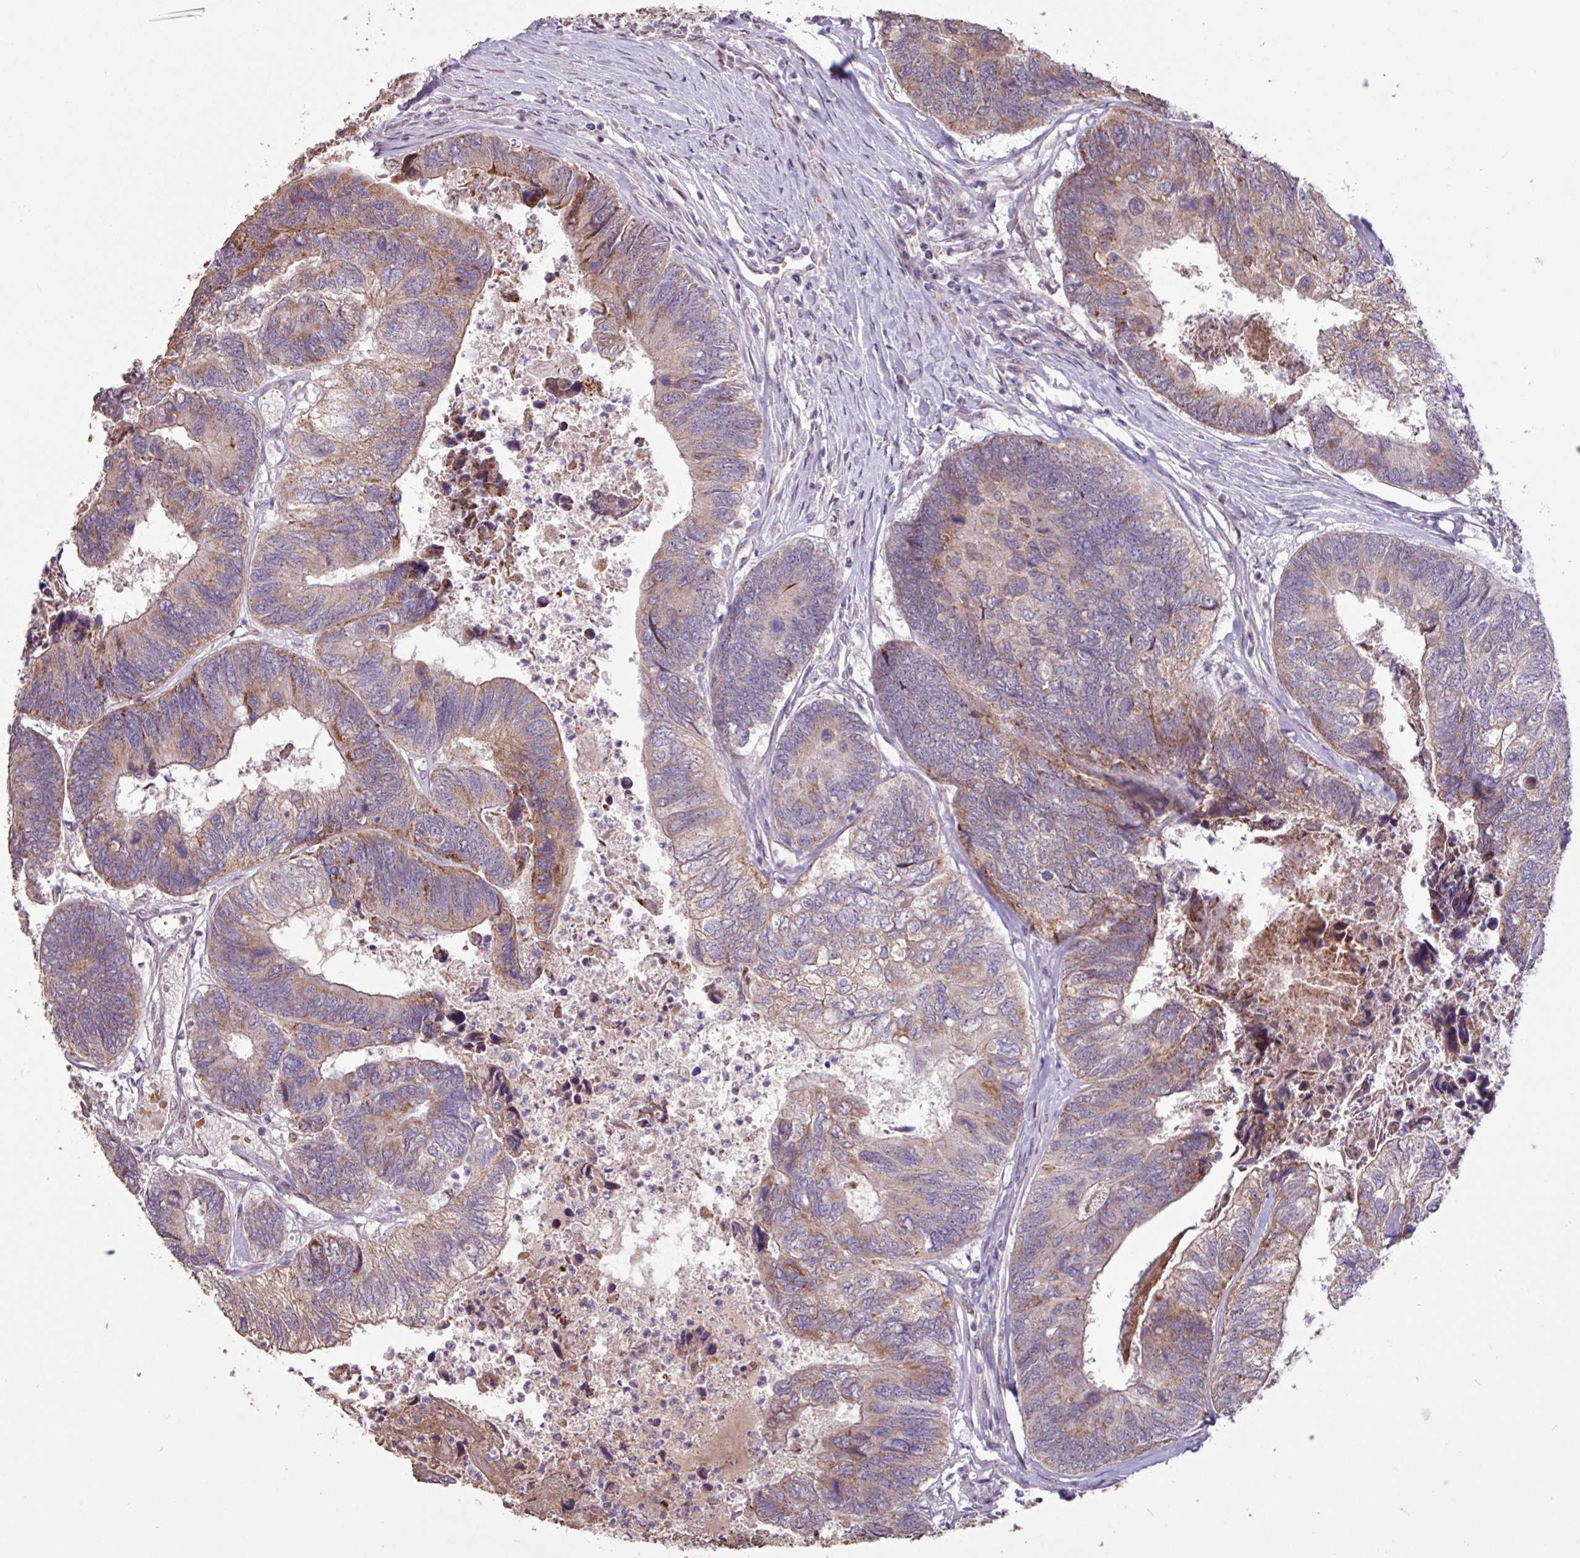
{"staining": {"intensity": "moderate", "quantity": "25%-75%", "location": "cytoplasmic/membranous"}, "tissue": "colorectal cancer", "cell_type": "Tumor cells", "image_type": "cancer", "snomed": [{"axis": "morphology", "description": "Adenocarcinoma, NOS"}, {"axis": "topography", "description": "Colon"}], "caption": "Human colorectal cancer (adenocarcinoma) stained with a protein marker shows moderate staining in tumor cells.", "gene": "L3MBTL3", "patient": {"sex": "female", "age": 67}}